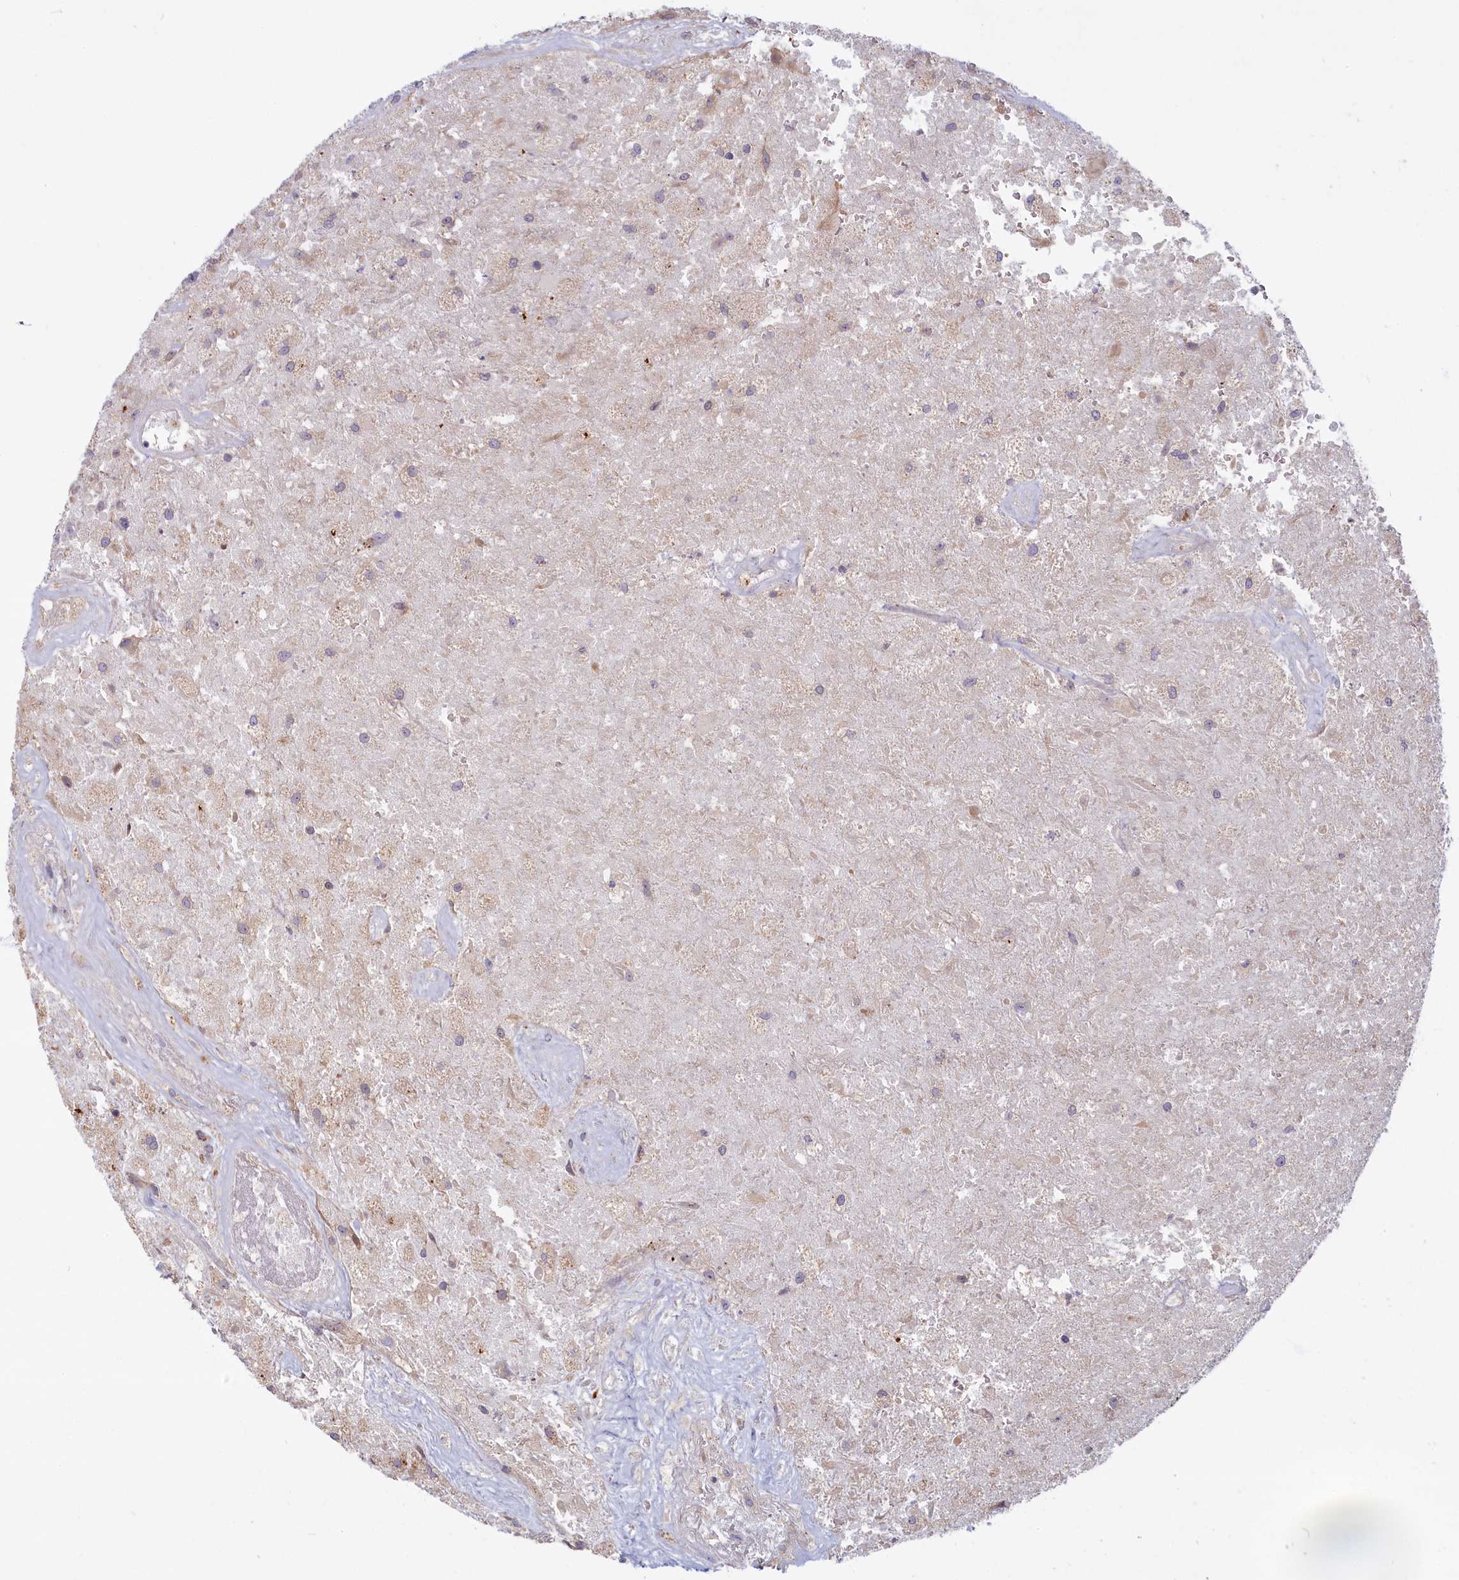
{"staining": {"intensity": "negative", "quantity": "none", "location": "none"}, "tissue": "glioma", "cell_type": "Tumor cells", "image_type": "cancer", "snomed": [{"axis": "morphology", "description": "Glioma, malignant, High grade"}, {"axis": "topography", "description": "Brain"}], "caption": "Immunohistochemistry histopathology image of malignant glioma (high-grade) stained for a protein (brown), which exhibits no expression in tumor cells. (DAB IHC visualized using brightfield microscopy, high magnification).", "gene": "FCSK", "patient": {"sex": "male", "age": 56}}